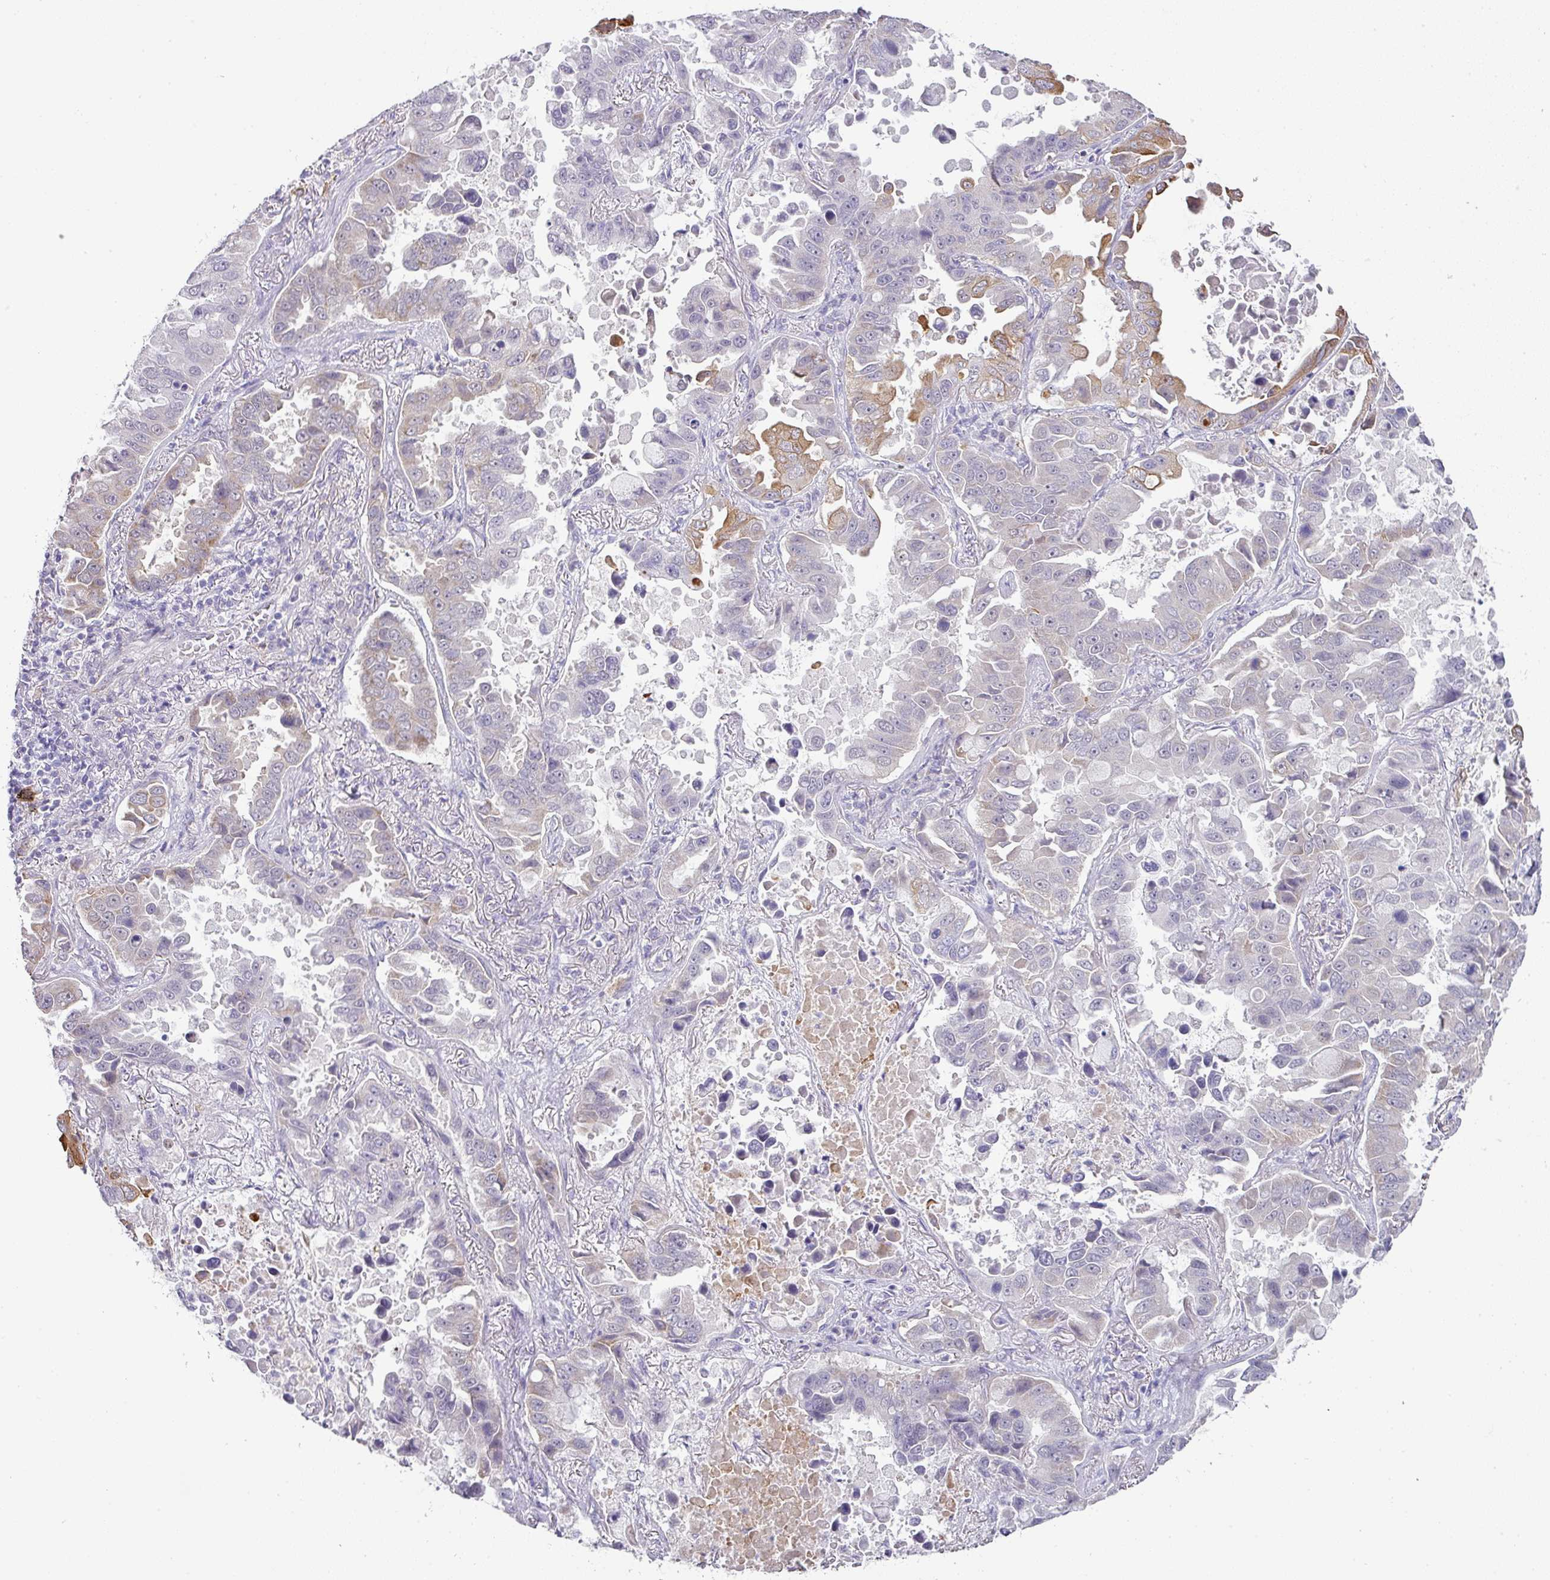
{"staining": {"intensity": "moderate", "quantity": "25%-75%", "location": "cytoplasmic/membranous"}, "tissue": "lung cancer", "cell_type": "Tumor cells", "image_type": "cancer", "snomed": [{"axis": "morphology", "description": "Adenocarcinoma, NOS"}, {"axis": "topography", "description": "Lung"}], "caption": "DAB immunohistochemical staining of adenocarcinoma (lung) exhibits moderate cytoplasmic/membranous protein positivity in about 25%-75% of tumor cells.", "gene": "FGF17", "patient": {"sex": "male", "age": 64}}